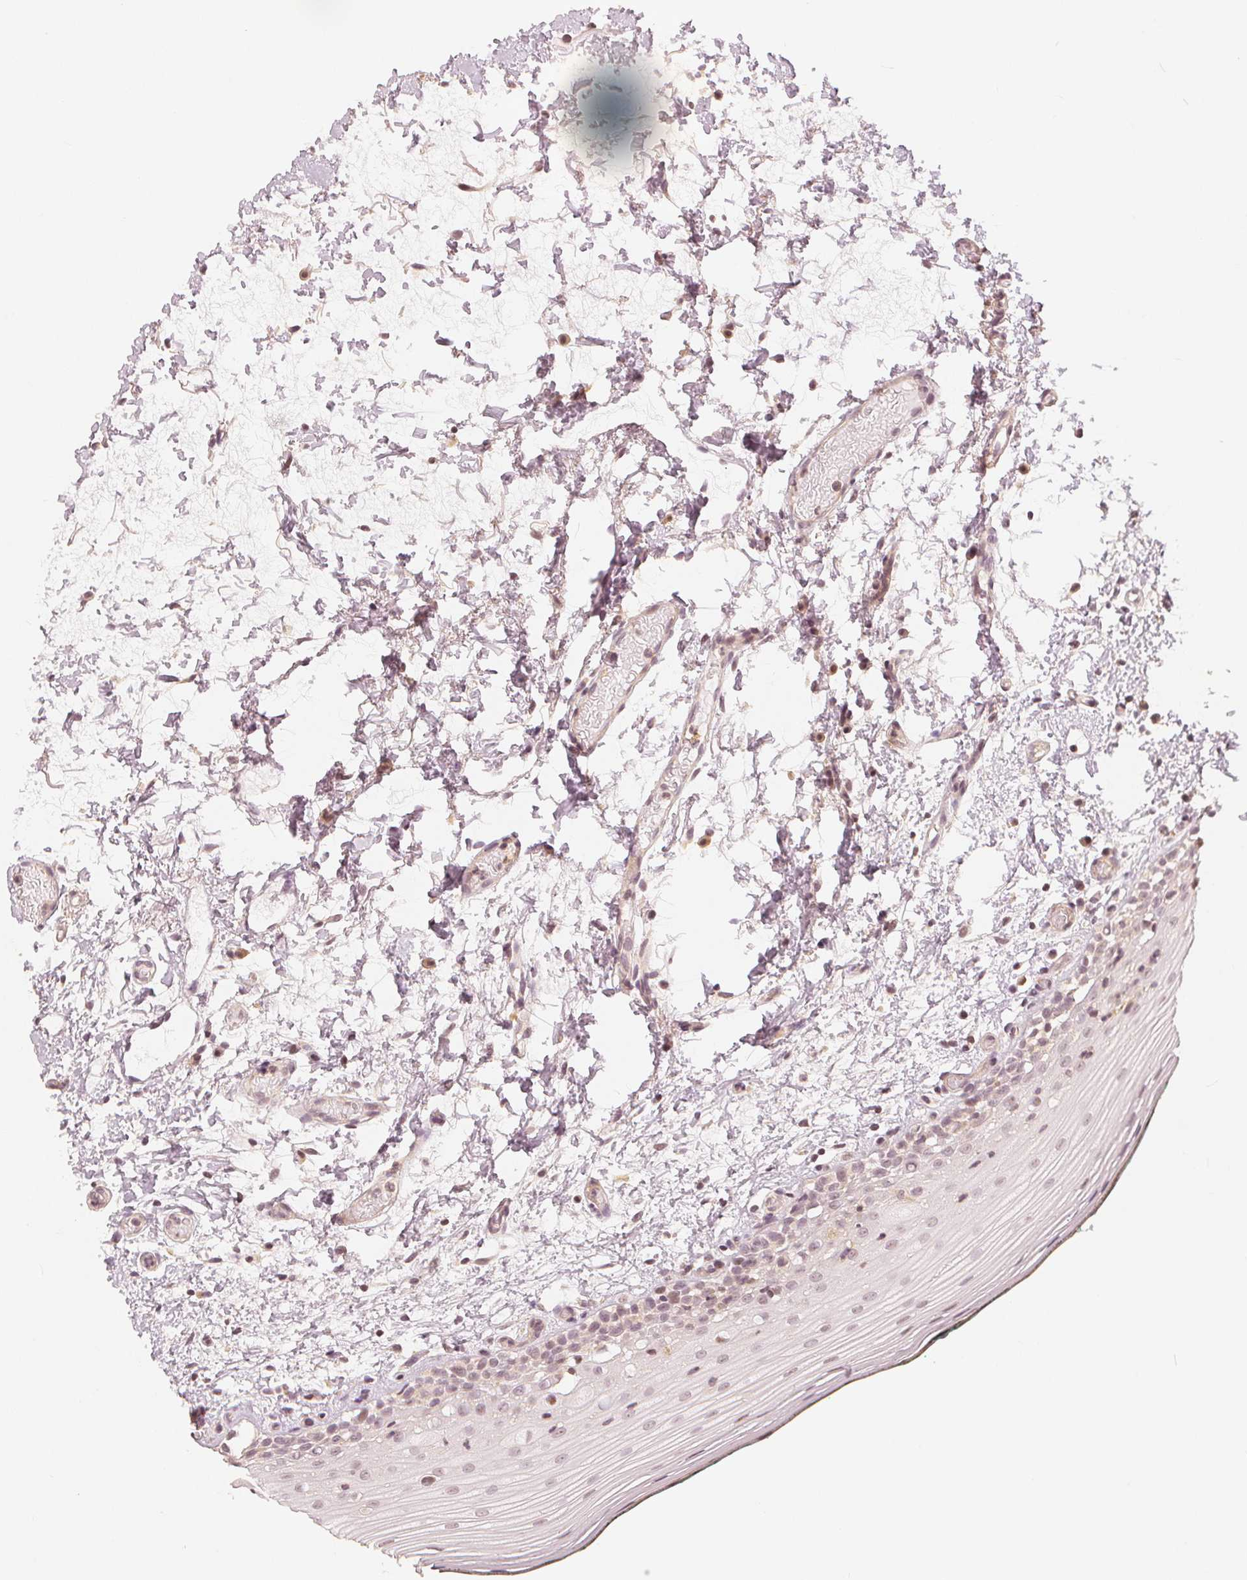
{"staining": {"intensity": "weak", "quantity": "<25%", "location": "nuclear"}, "tissue": "oral mucosa", "cell_type": "Squamous epithelial cells", "image_type": "normal", "snomed": [{"axis": "morphology", "description": "Normal tissue, NOS"}, {"axis": "topography", "description": "Oral tissue"}], "caption": "High power microscopy image of an immunohistochemistry (IHC) histopathology image of normal oral mucosa, revealing no significant expression in squamous epithelial cells.", "gene": "SLC34A1", "patient": {"sex": "female", "age": 83}}